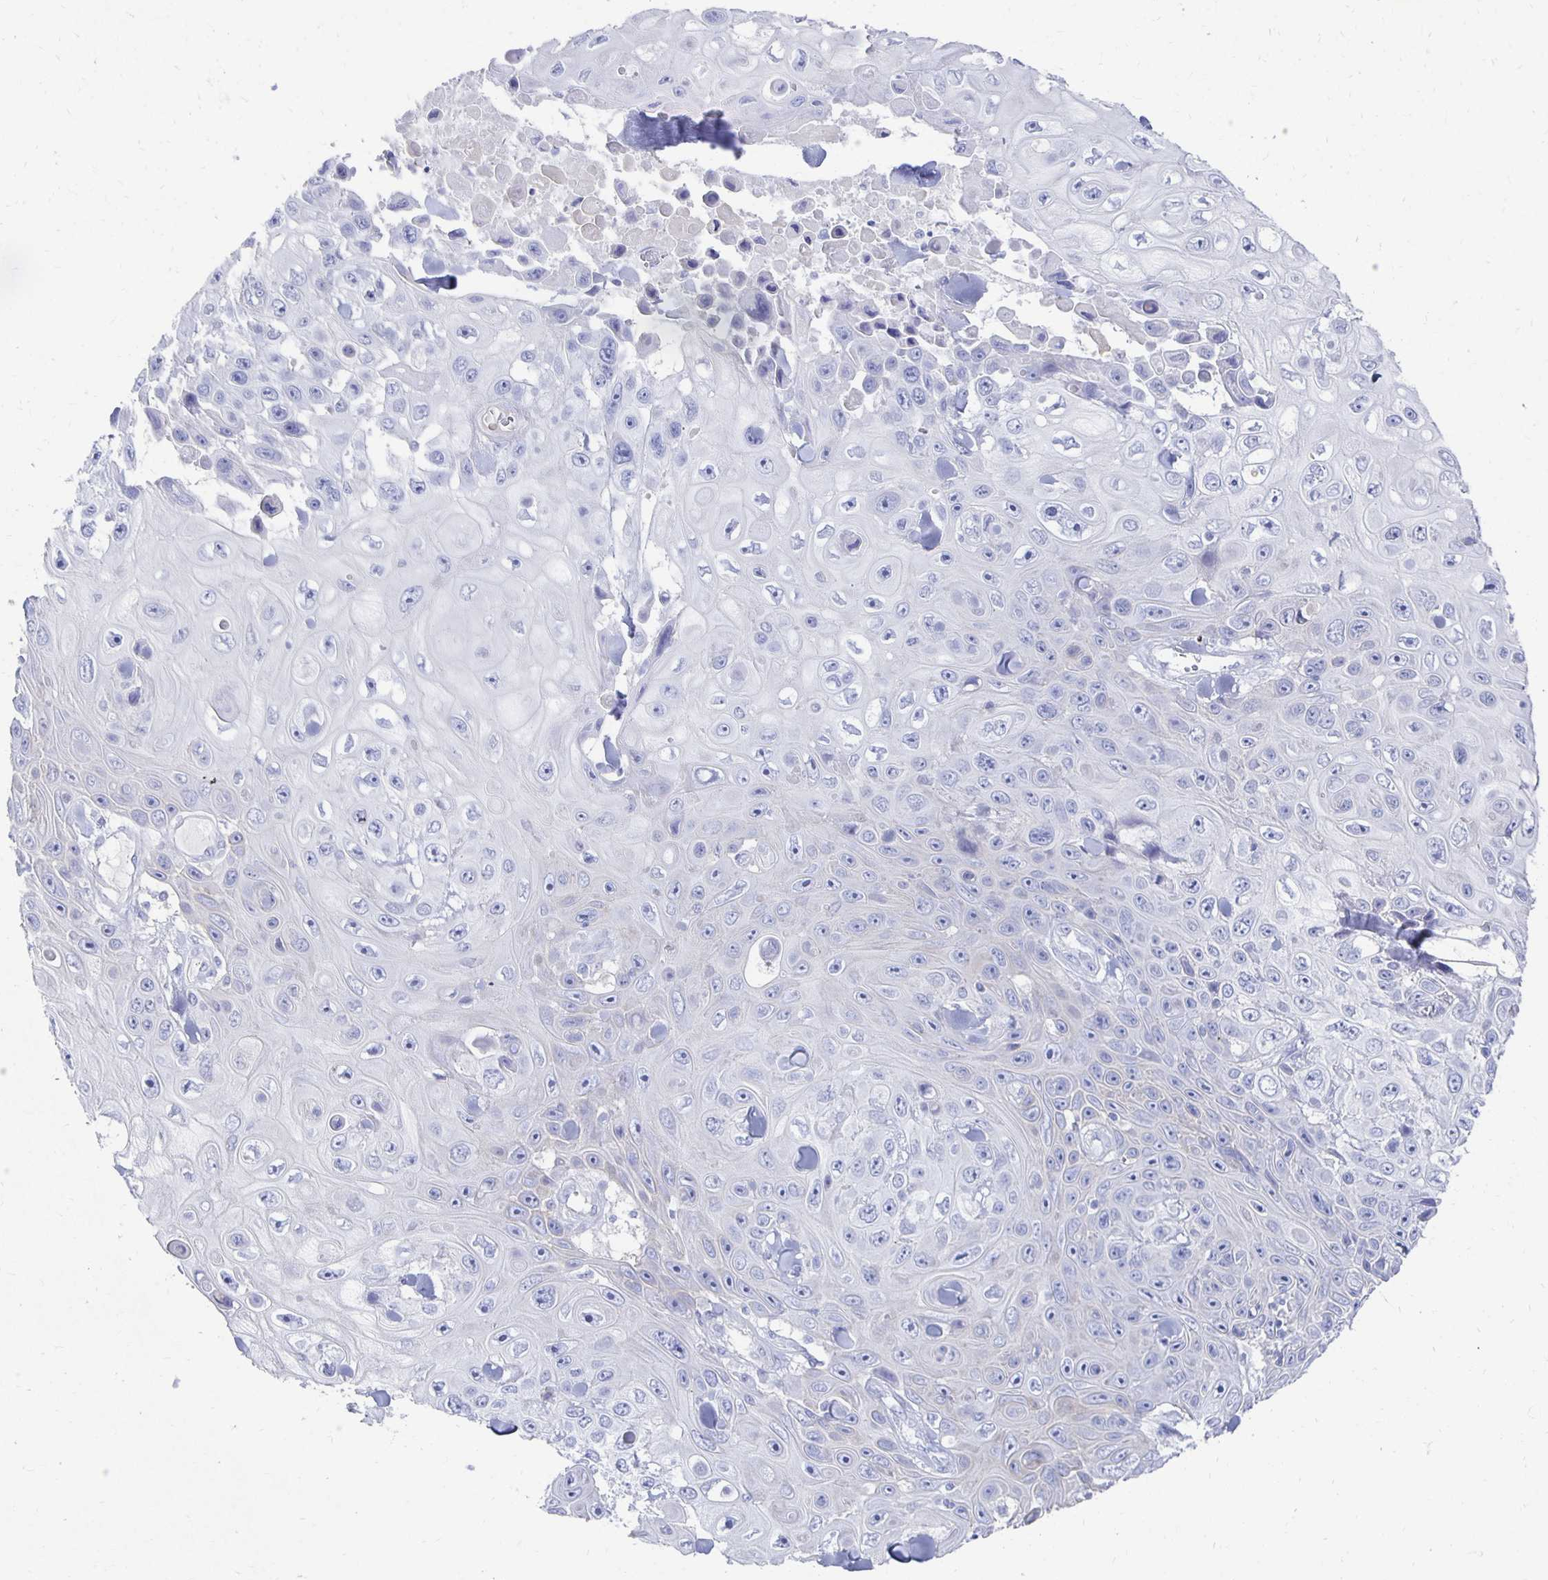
{"staining": {"intensity": "negative", "quantity": "none", "location": "none"}, "tissue": "skin cancer", "cell_type": "Tumor cells", "image_type": "cancer", "snomed": [{"axis": "morphology", "description": "Squamous cell carcinoma, NOS"}, {"axis": "topography", "description": "Skin"}], "caption": "The histopathology image demonstrates no significant expression in tumor cells of skin cancer. (DAB immunohistochemistry, high magnification).", "gene": "PRDM7", "patient": {"sex": "male", "age": 82}}